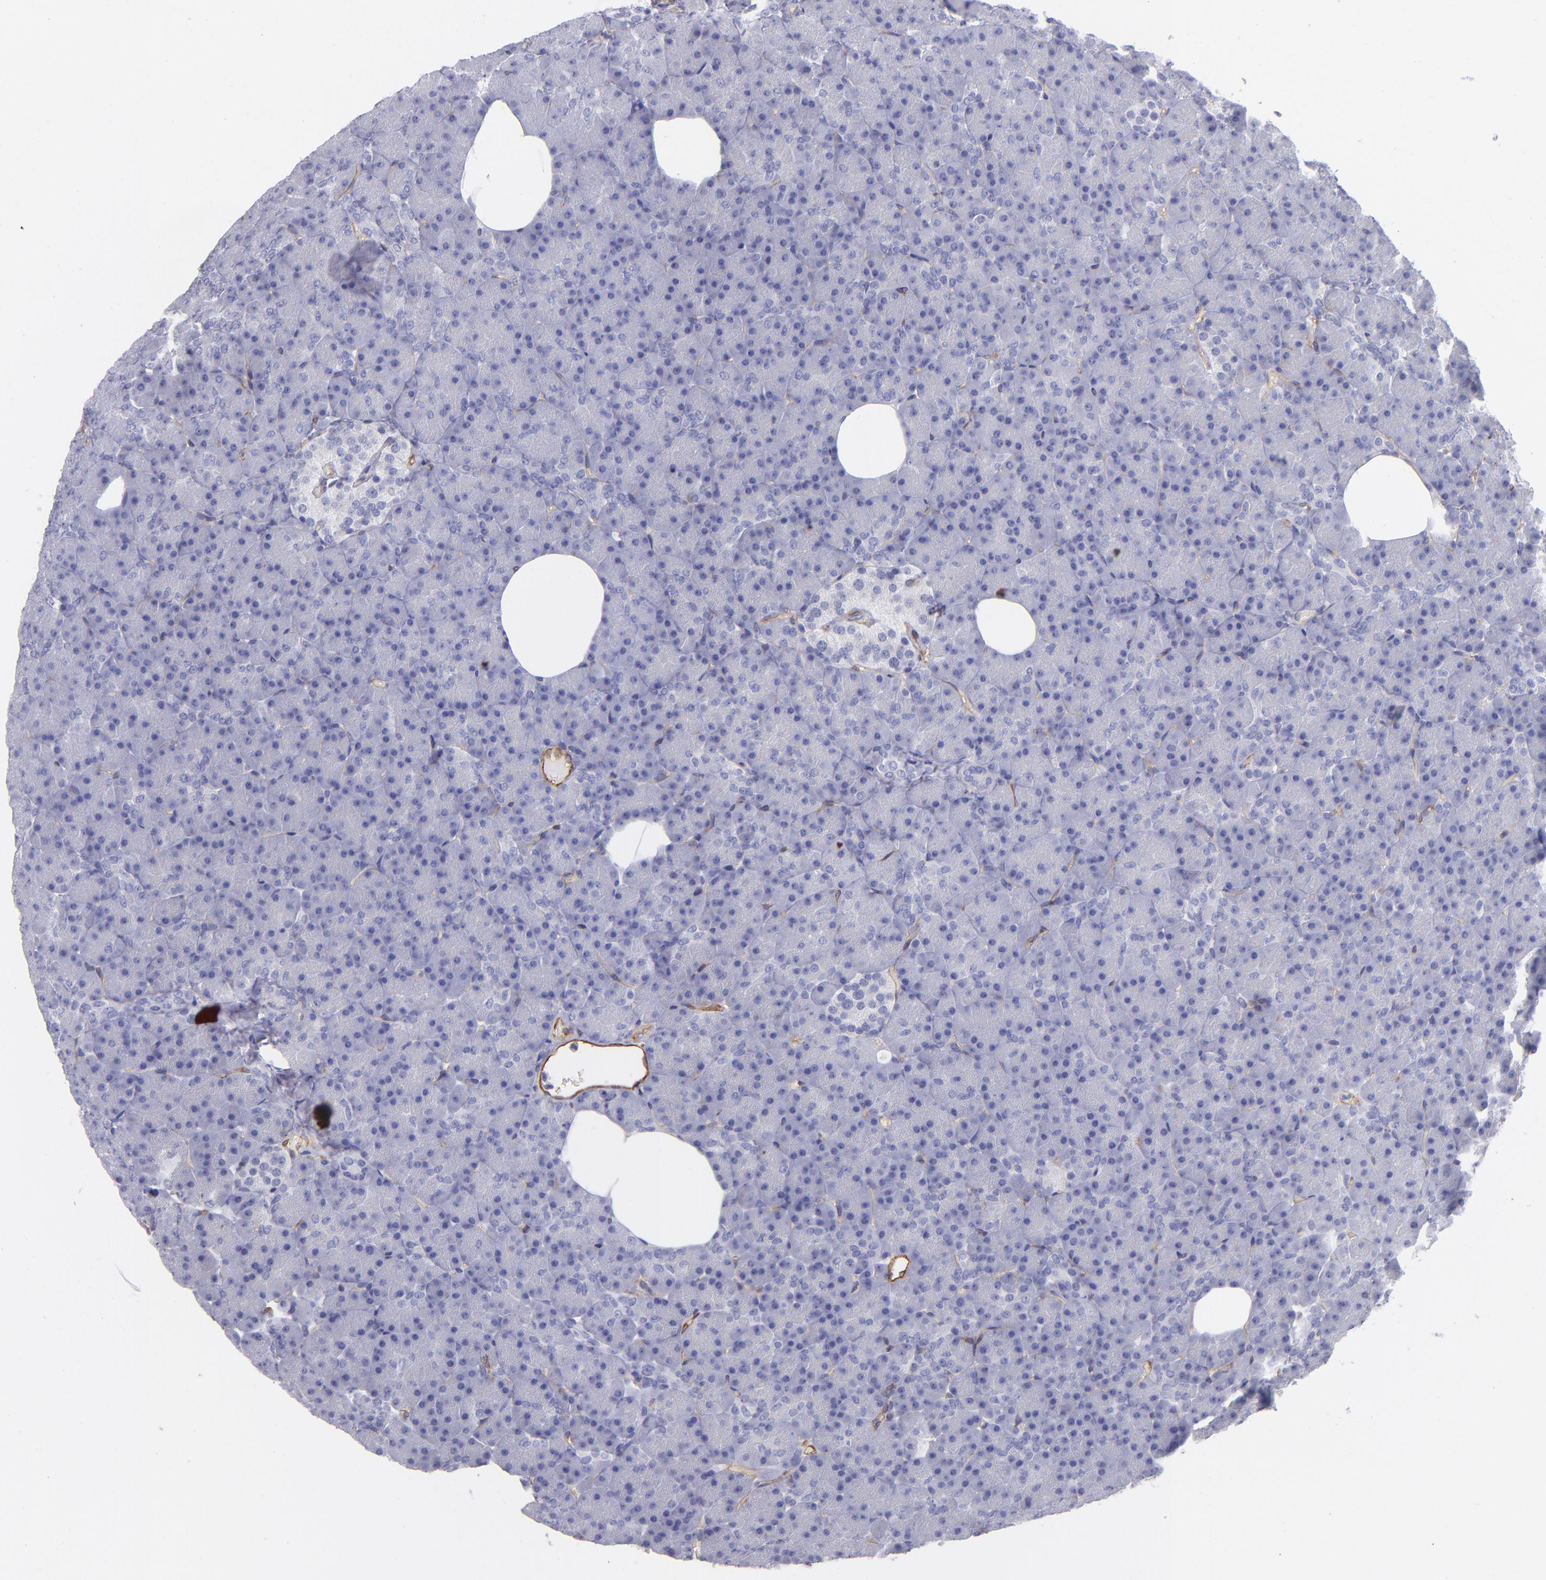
{"staining": {"intensity": "negative", "quantity": "none", "location": "none"}, "tissue": "pancreas", "cell_type": "Exocrine glandular cells", "image_type": "normal", "snomed": [{"axis": "morphology", "description": "Normal tissue, NOS"}, {"axis": "topography", "description": "Pancreas"}], "caption": "Normal pancreas was stained to show a protein in brown. There is no significant expression in exocrine glandular cells. (Brightfield microscopy of DAB immunohistochemistry (IHC) at high magnification).", "gene": "ENTPD1", "patient": {"sex": "female", "age": 35}}